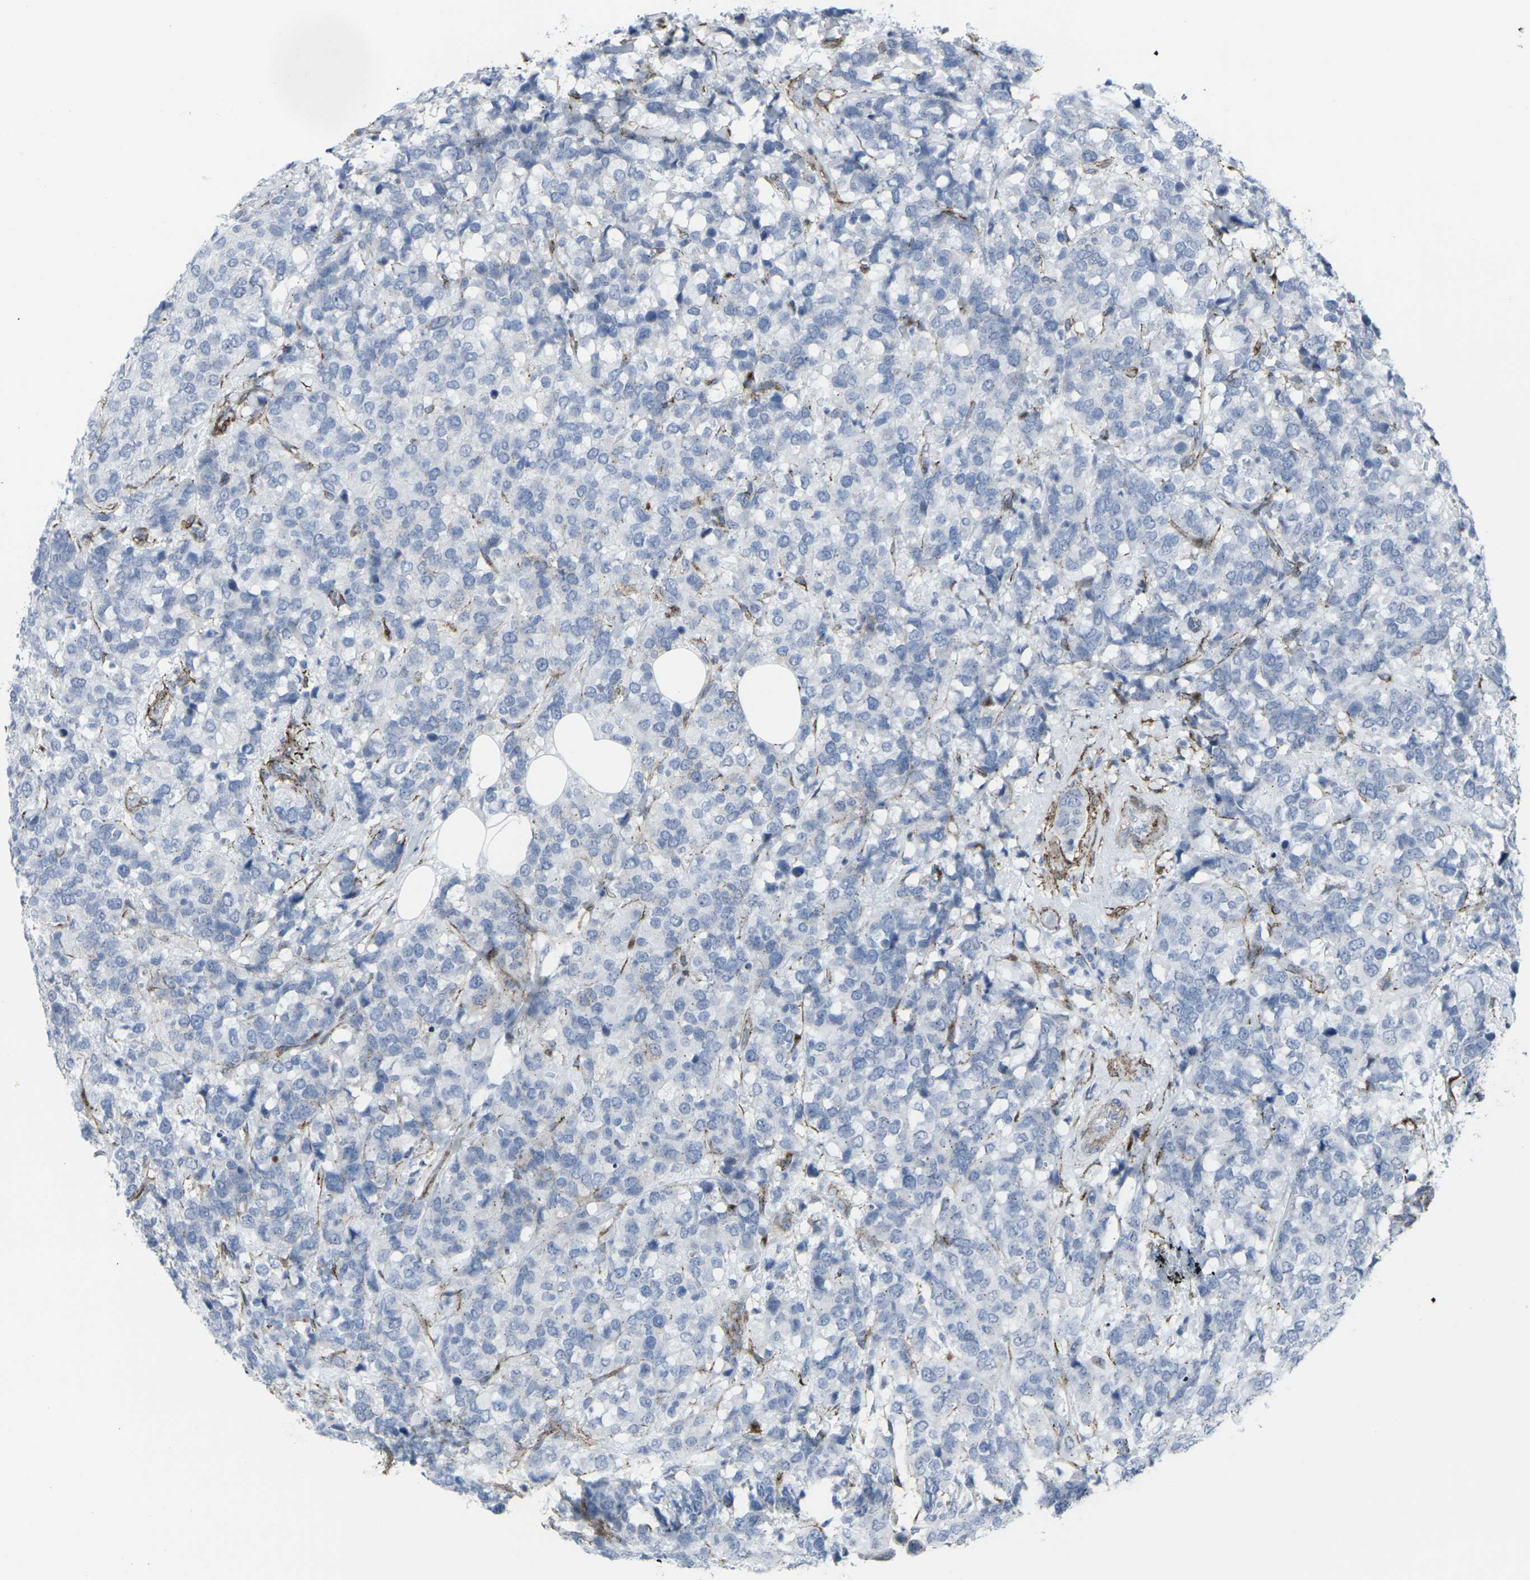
{"staining": {"intensity": "negative", "quantity": "none", "location": "none"}, "tissue": "breast cancer", "cell_type": "Tumor cells", "image_type": "cancer", "snomed": [{"axis": "morphology", "description": "Lobular carcinoma"}, {"axis": "topography", "description": "Breast"}], "caption": "Tumor cells show no significant protein positivity in breast lobular carcinoma.", "gene": "CDH11", "patient": {"sex": "female", "age": 59}}